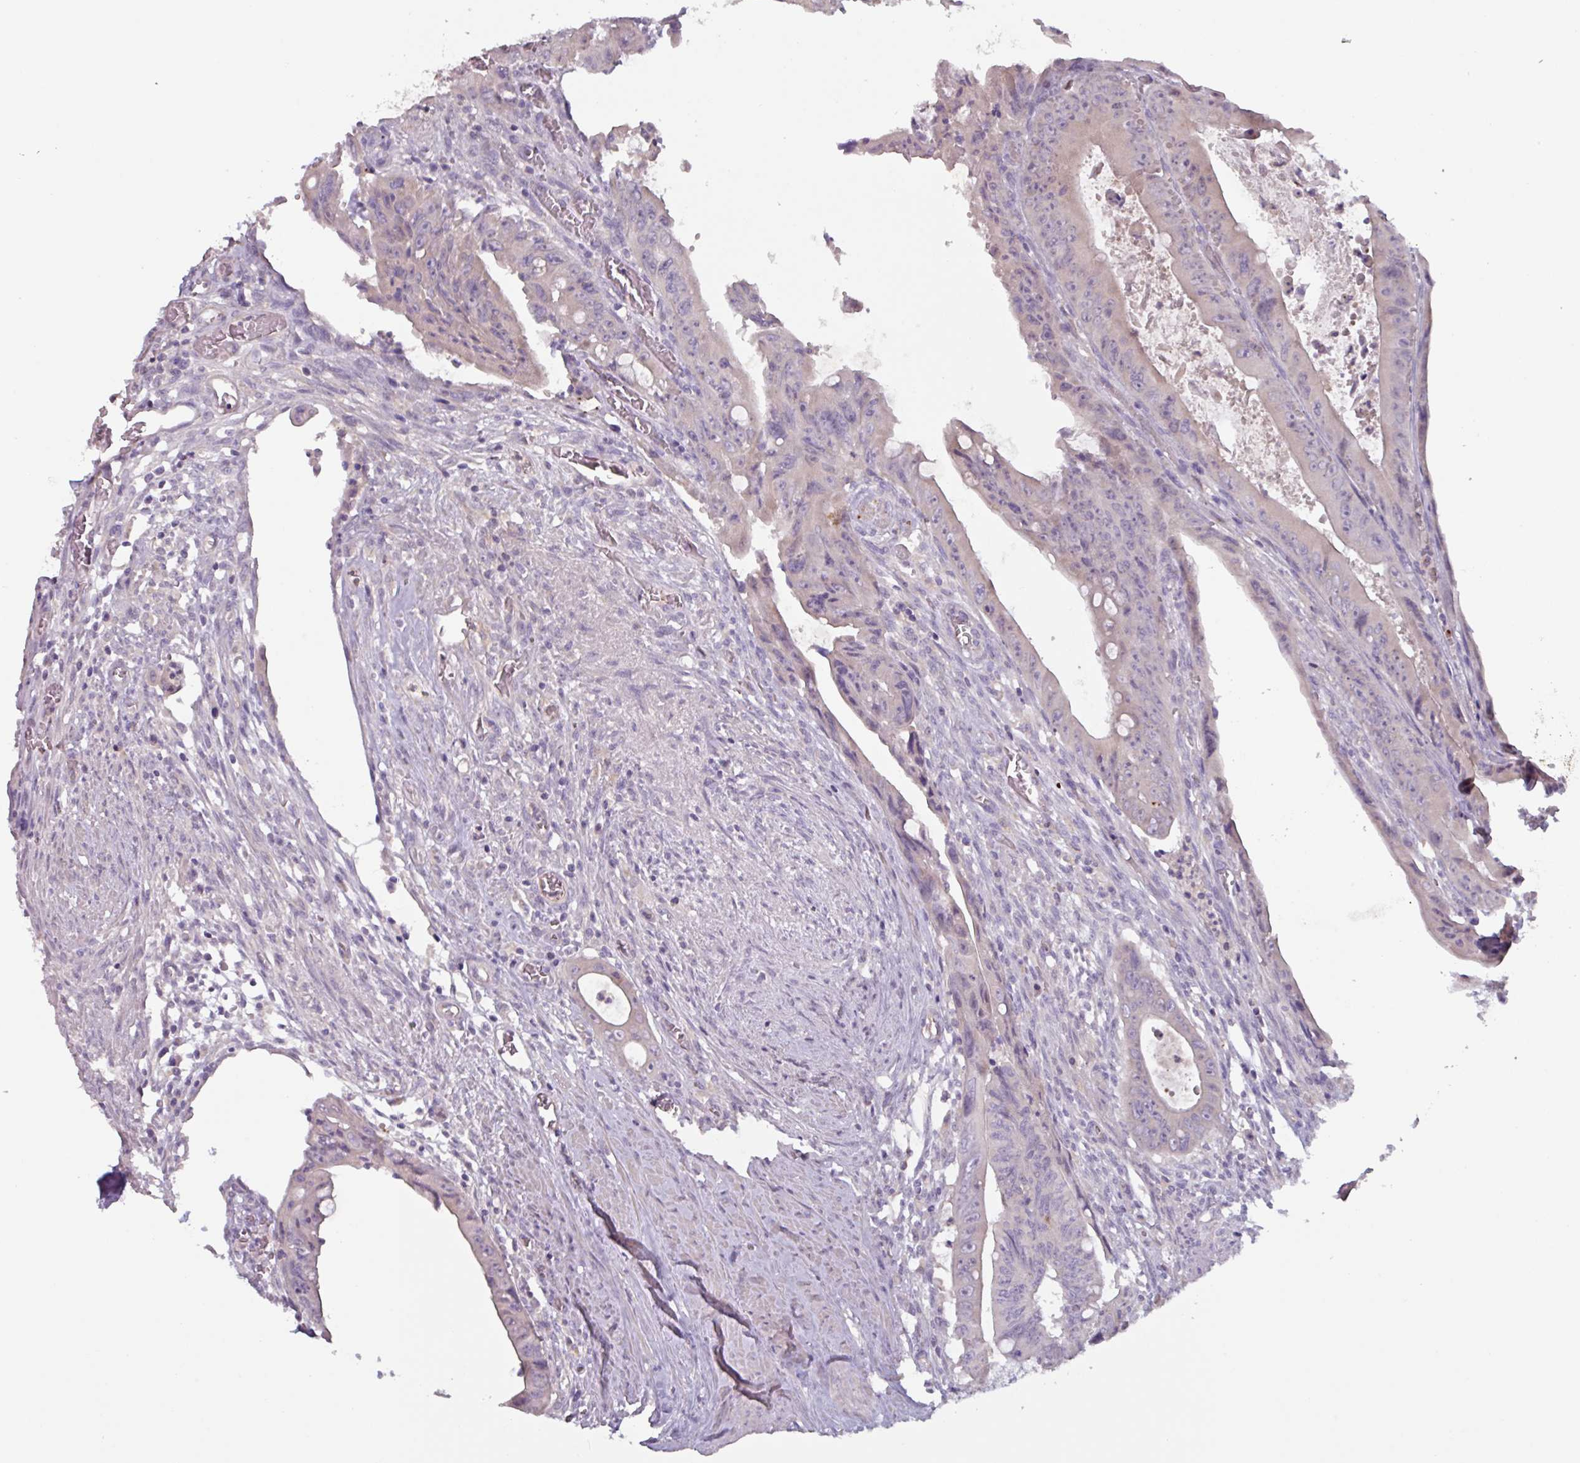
{"staining": {"intensity": "negative", "quantity": "none", "location": "none"}, "tissue": "colorectal cancer", "cell_type": "Tumor cells", "image_type": "cancer", "snomed": [{"axis": "morphology", "description": "Adenocarcinoma, NOS"}, {"axis": "topography", "description": "Rectum"}], "caption": "Immunohistochemical staining of colorectal cancer displays no significant positivity in tumor cells.", "gene": "OR2T10", "patient": {"sex": "male", "age": 78}}